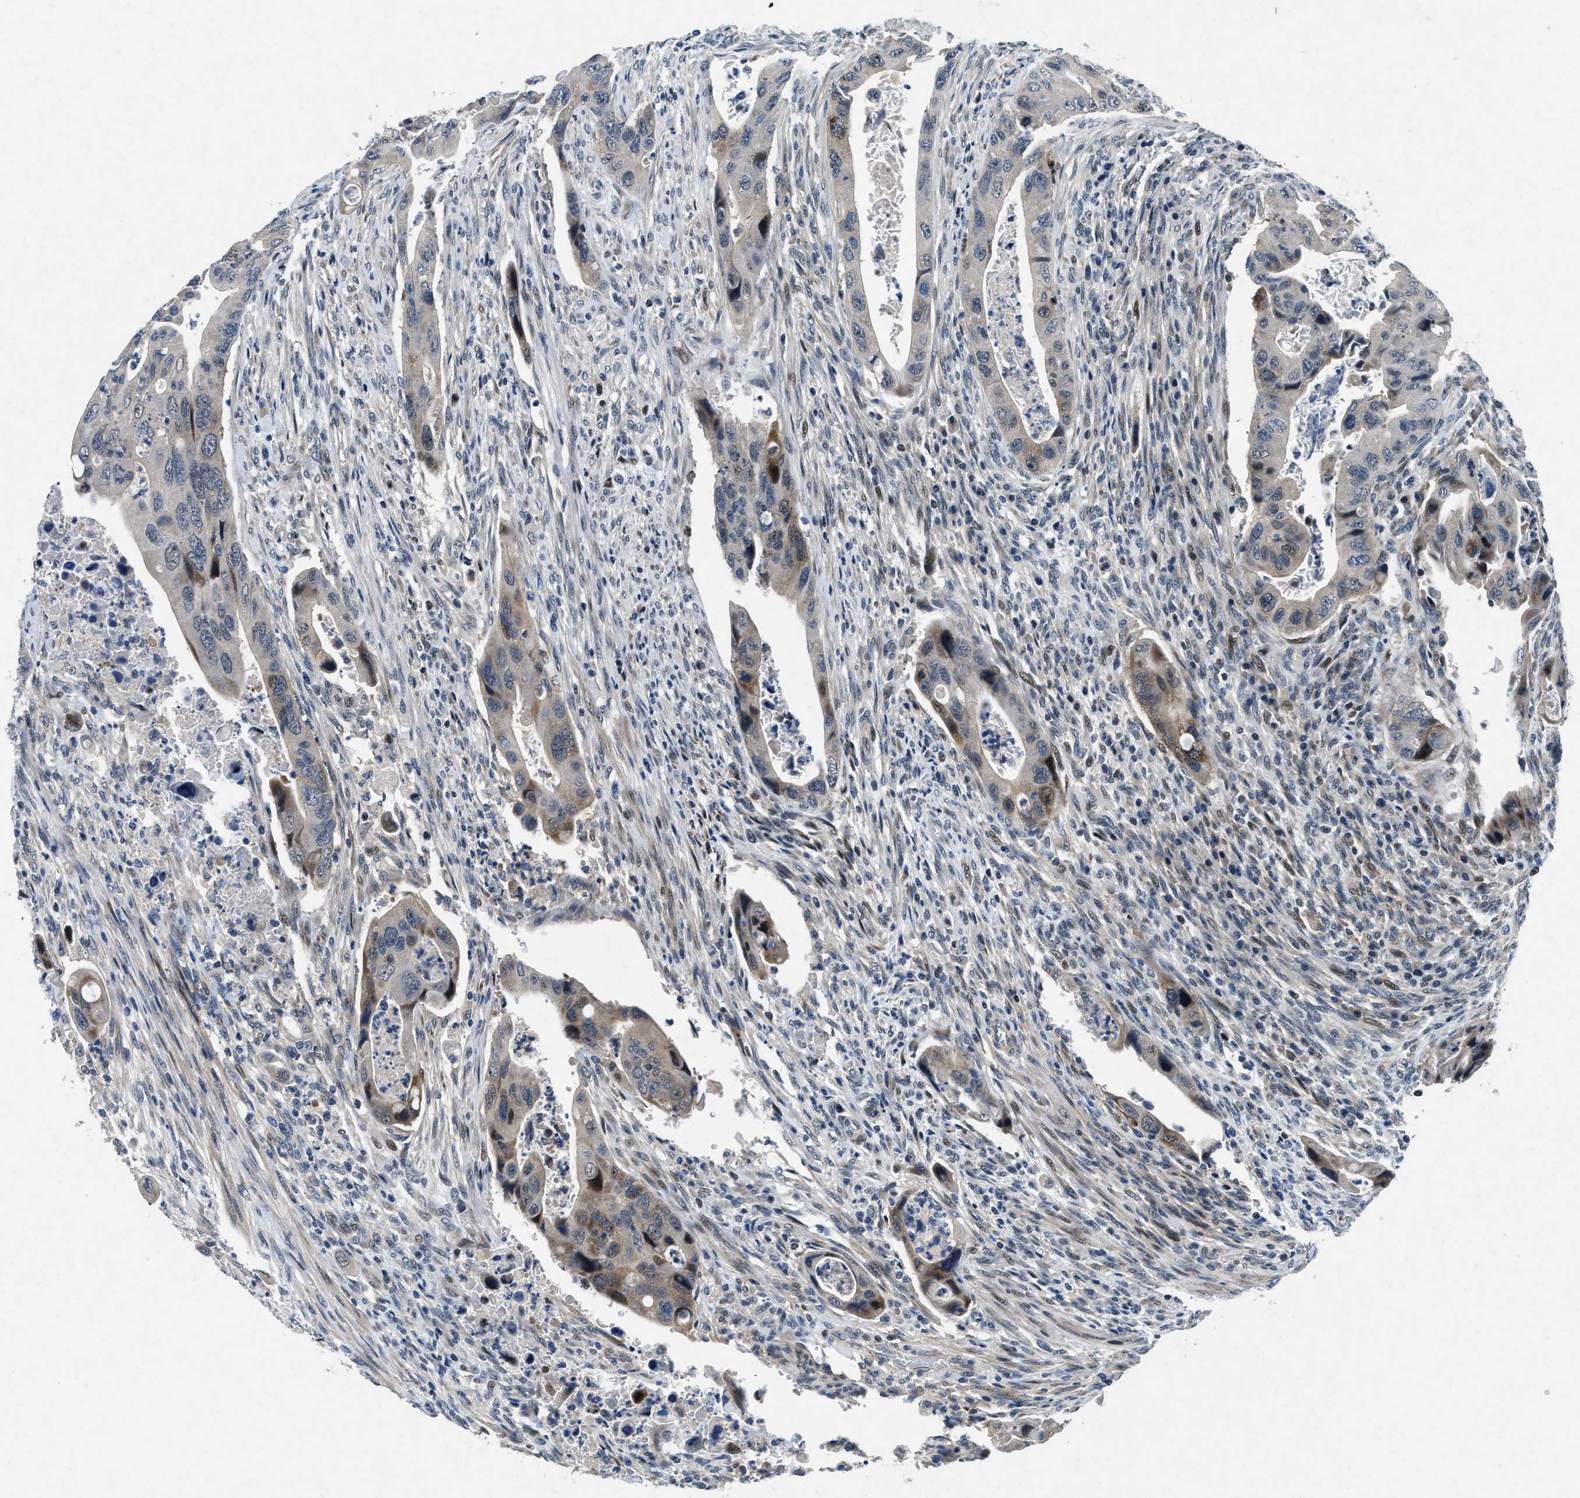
{"staining": {"intensity": "moderate", "quantity": "25%-75%", "location": "cytoplasmic/membranous,nuclear"}, "tissue": "colorectal cancer", "cell_type": "Tumor cells", "image_type": "cancer", "snomed": [{"axis": "morphology", "description": "Adenocarcinoma, NOS"}, {"axis": "topography", "description": "Rectum"}], "caption": "This is a micrograph of immunohistochemistry staining of colorectal cancer, which shows moderate expression in the cytoplasmic/membranous and nuclear of tumor cells.", "gene": "PHLDA1", "patient": {"sex": "female", "age": 57}}